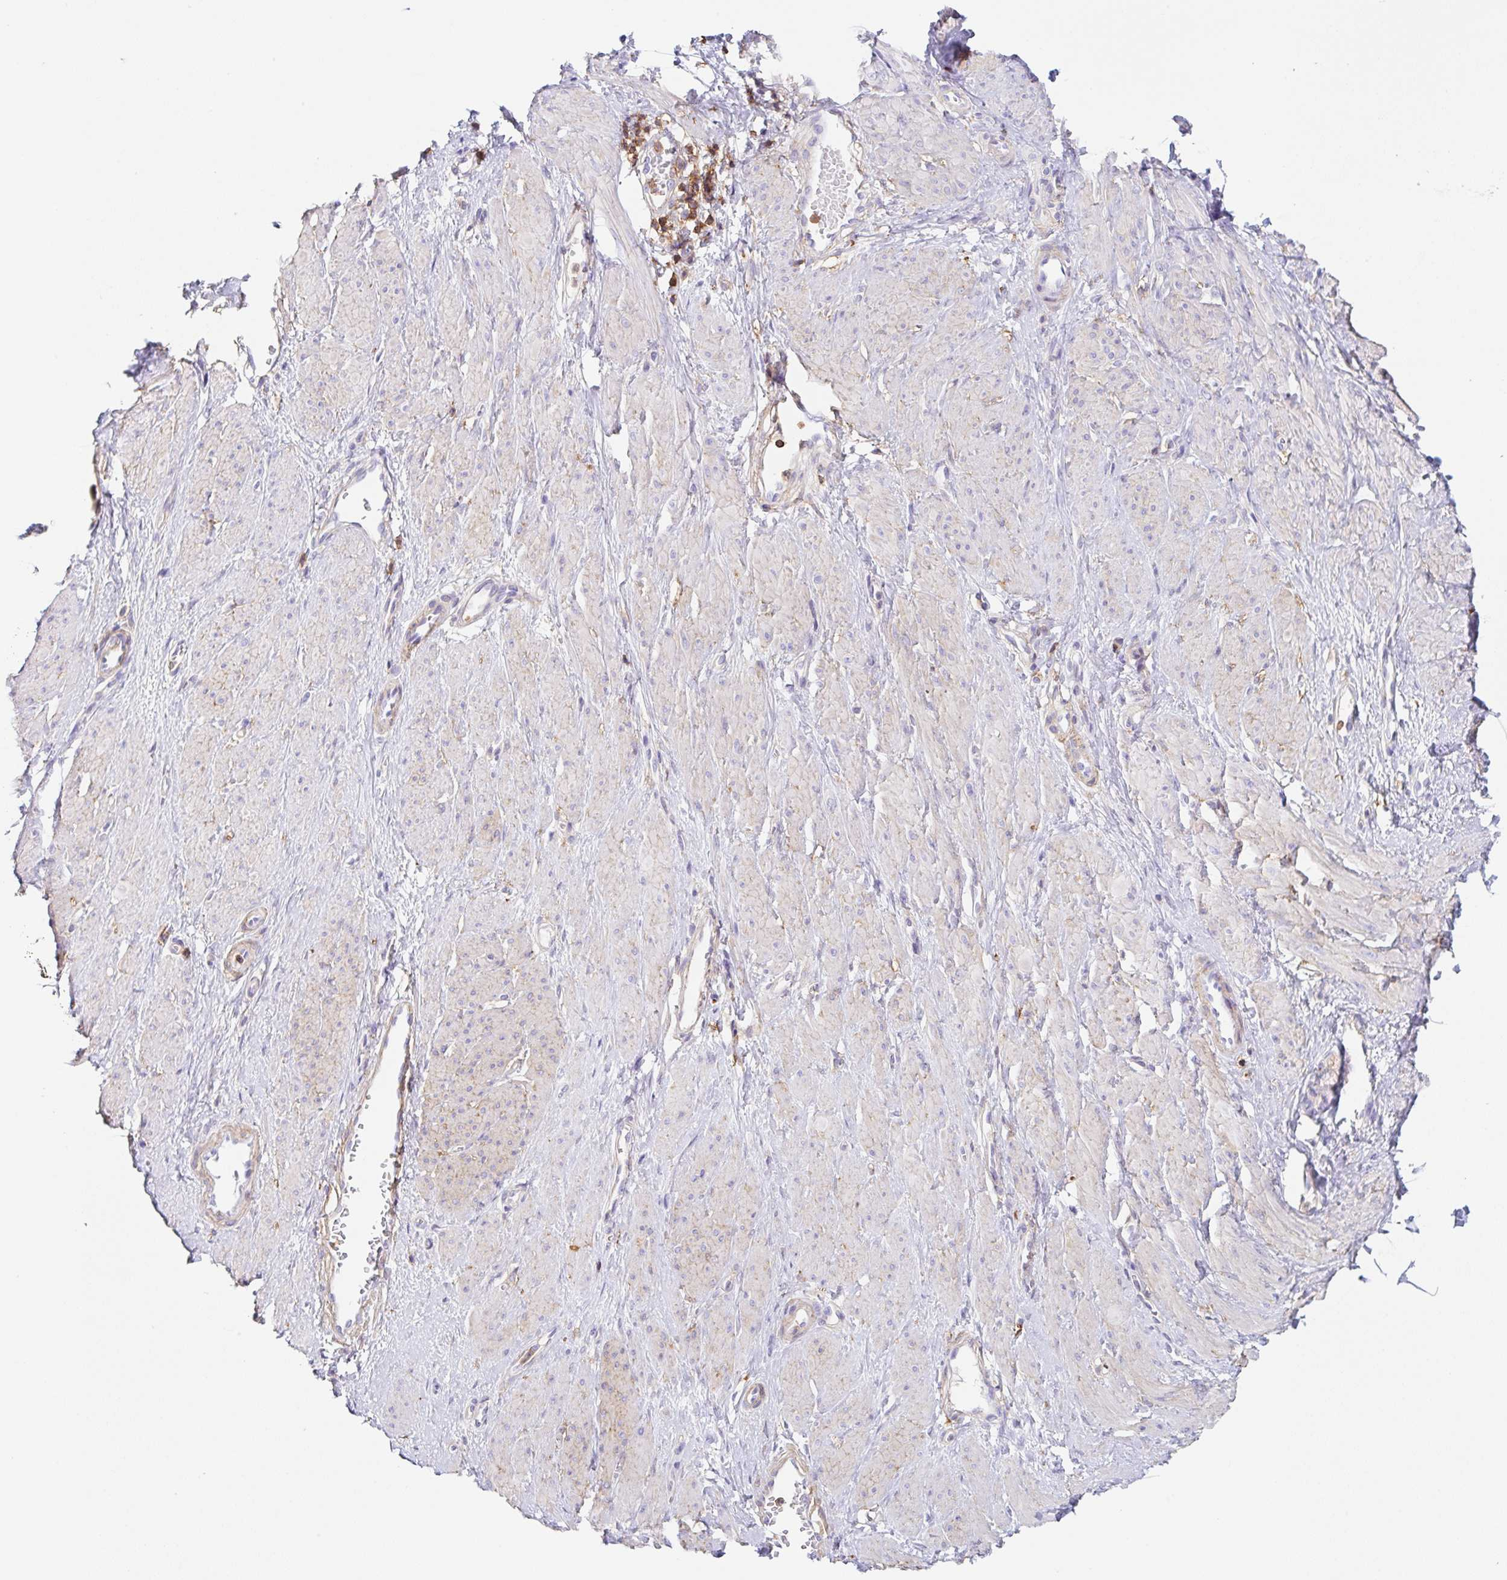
{"staining": {"intensity": "moderate", "quantity": "25%-75%", "location": "cytoplasmic/membranous"}, "tissue": "smooth muscle", "cell_type": "Smooth muscle cells", "image_type": "normal", "snomed": [{"axis": "morphology", "description": "Normal tissue, NOS"}, {"axis": "topography", "description": "Smooth muscle"}, {"axis": "topography", "description": "Uterus"}], "caption": "This histopathology image reveals immunohistochemistry (IHC) staining of unremarkable human smooth muscle, with medium moderate cytoplasmic/membranous positivity in about 25%-75% of smooth muscle cells.", "gene": "MTTP", "patient": {"sex": "female", "age": 39}}